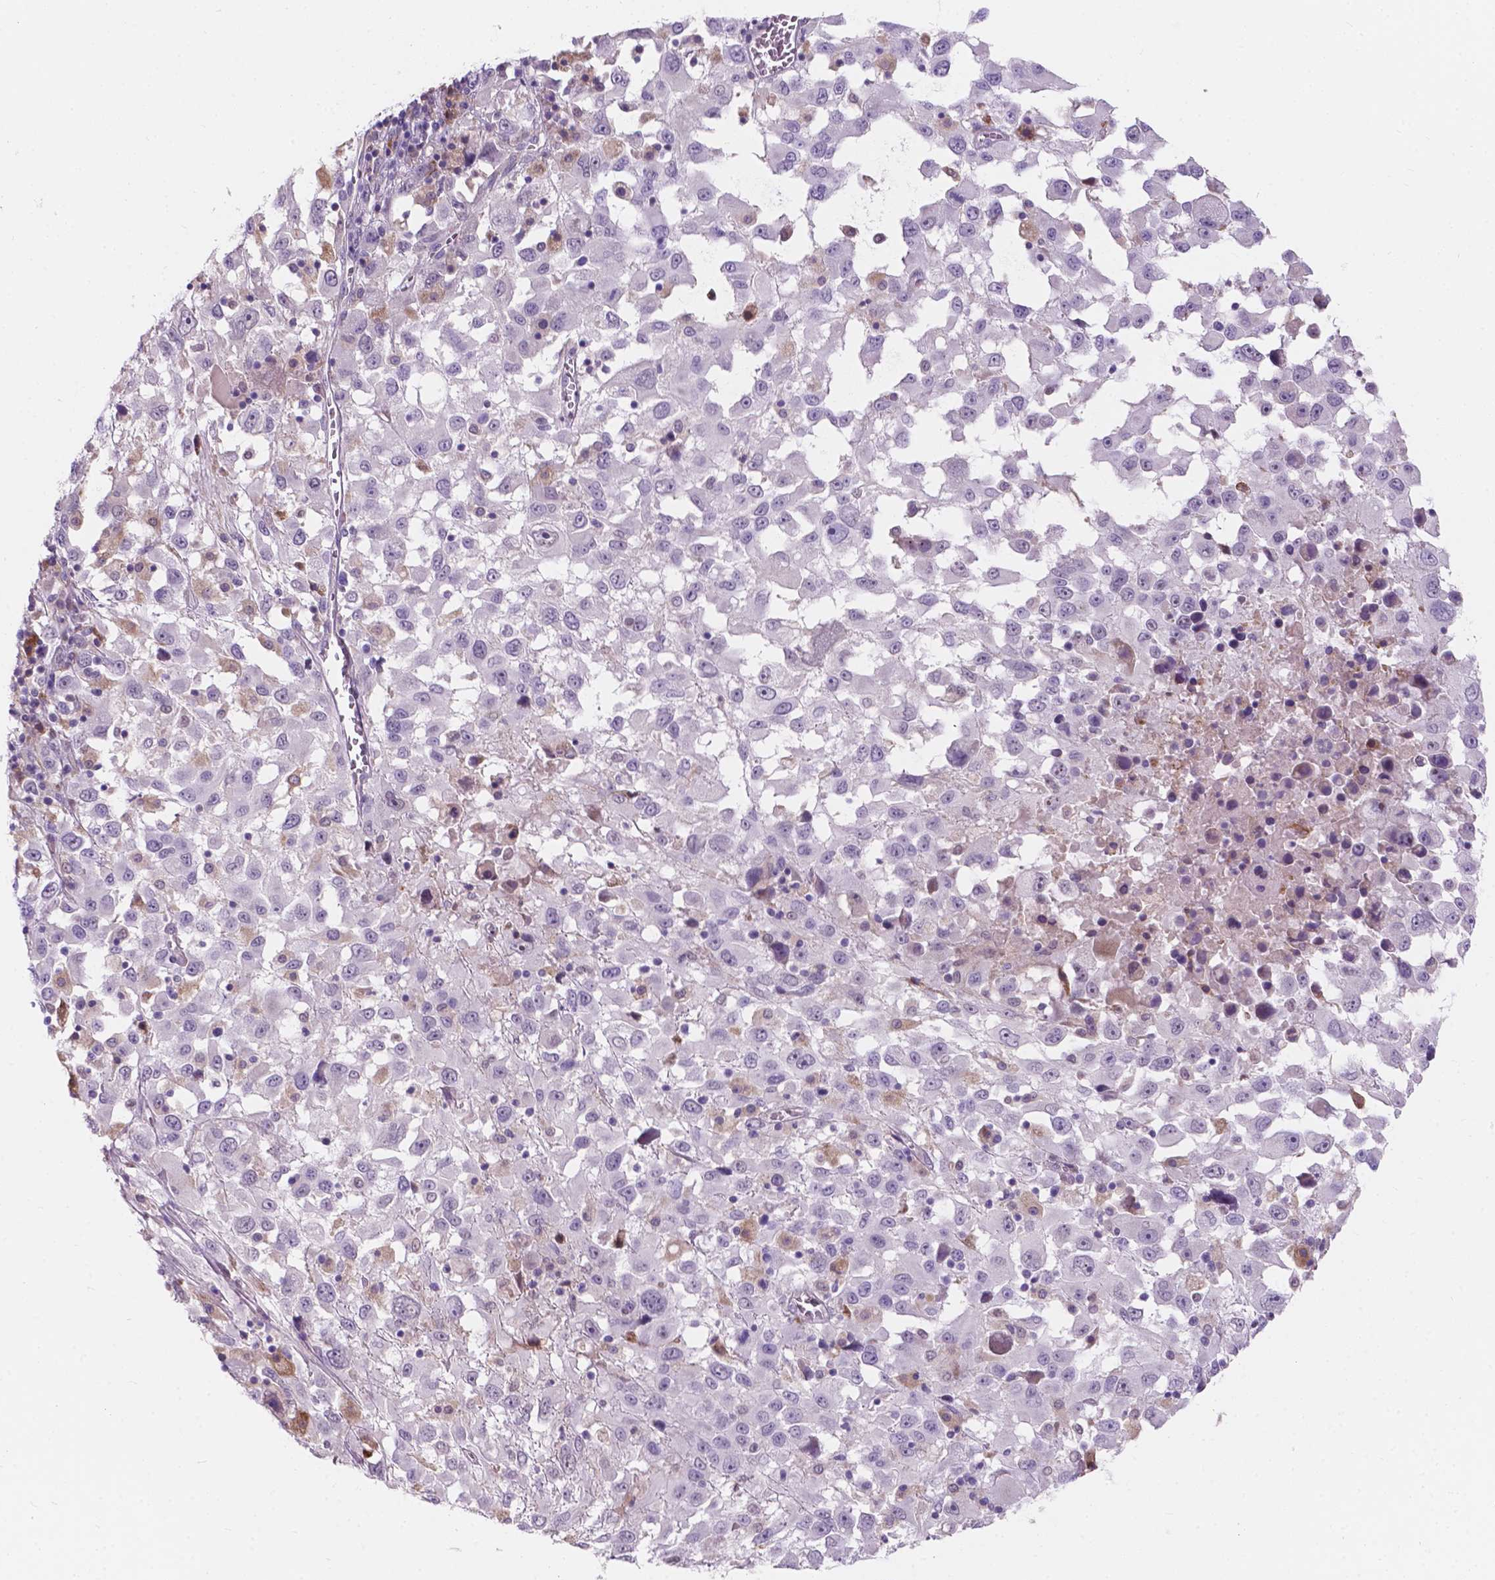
{"staining": {"intensity": "negative", "quantity": "none", "location": "none"}, "tissue": "melanoma", "cell_type": "Tumor cells", "image_type": "cancer", "snomed": [{"axis": "morphology", "description": "Malignant melanoma, Metastatic site"}, {"axis": "topography", "description": "Soft tissue"}], "caption": "This is an IHC image of human melanoma. There is no staining in tumor cells.", "gene": "IREB2", "patient": {"sex": "male", "age": 50}}